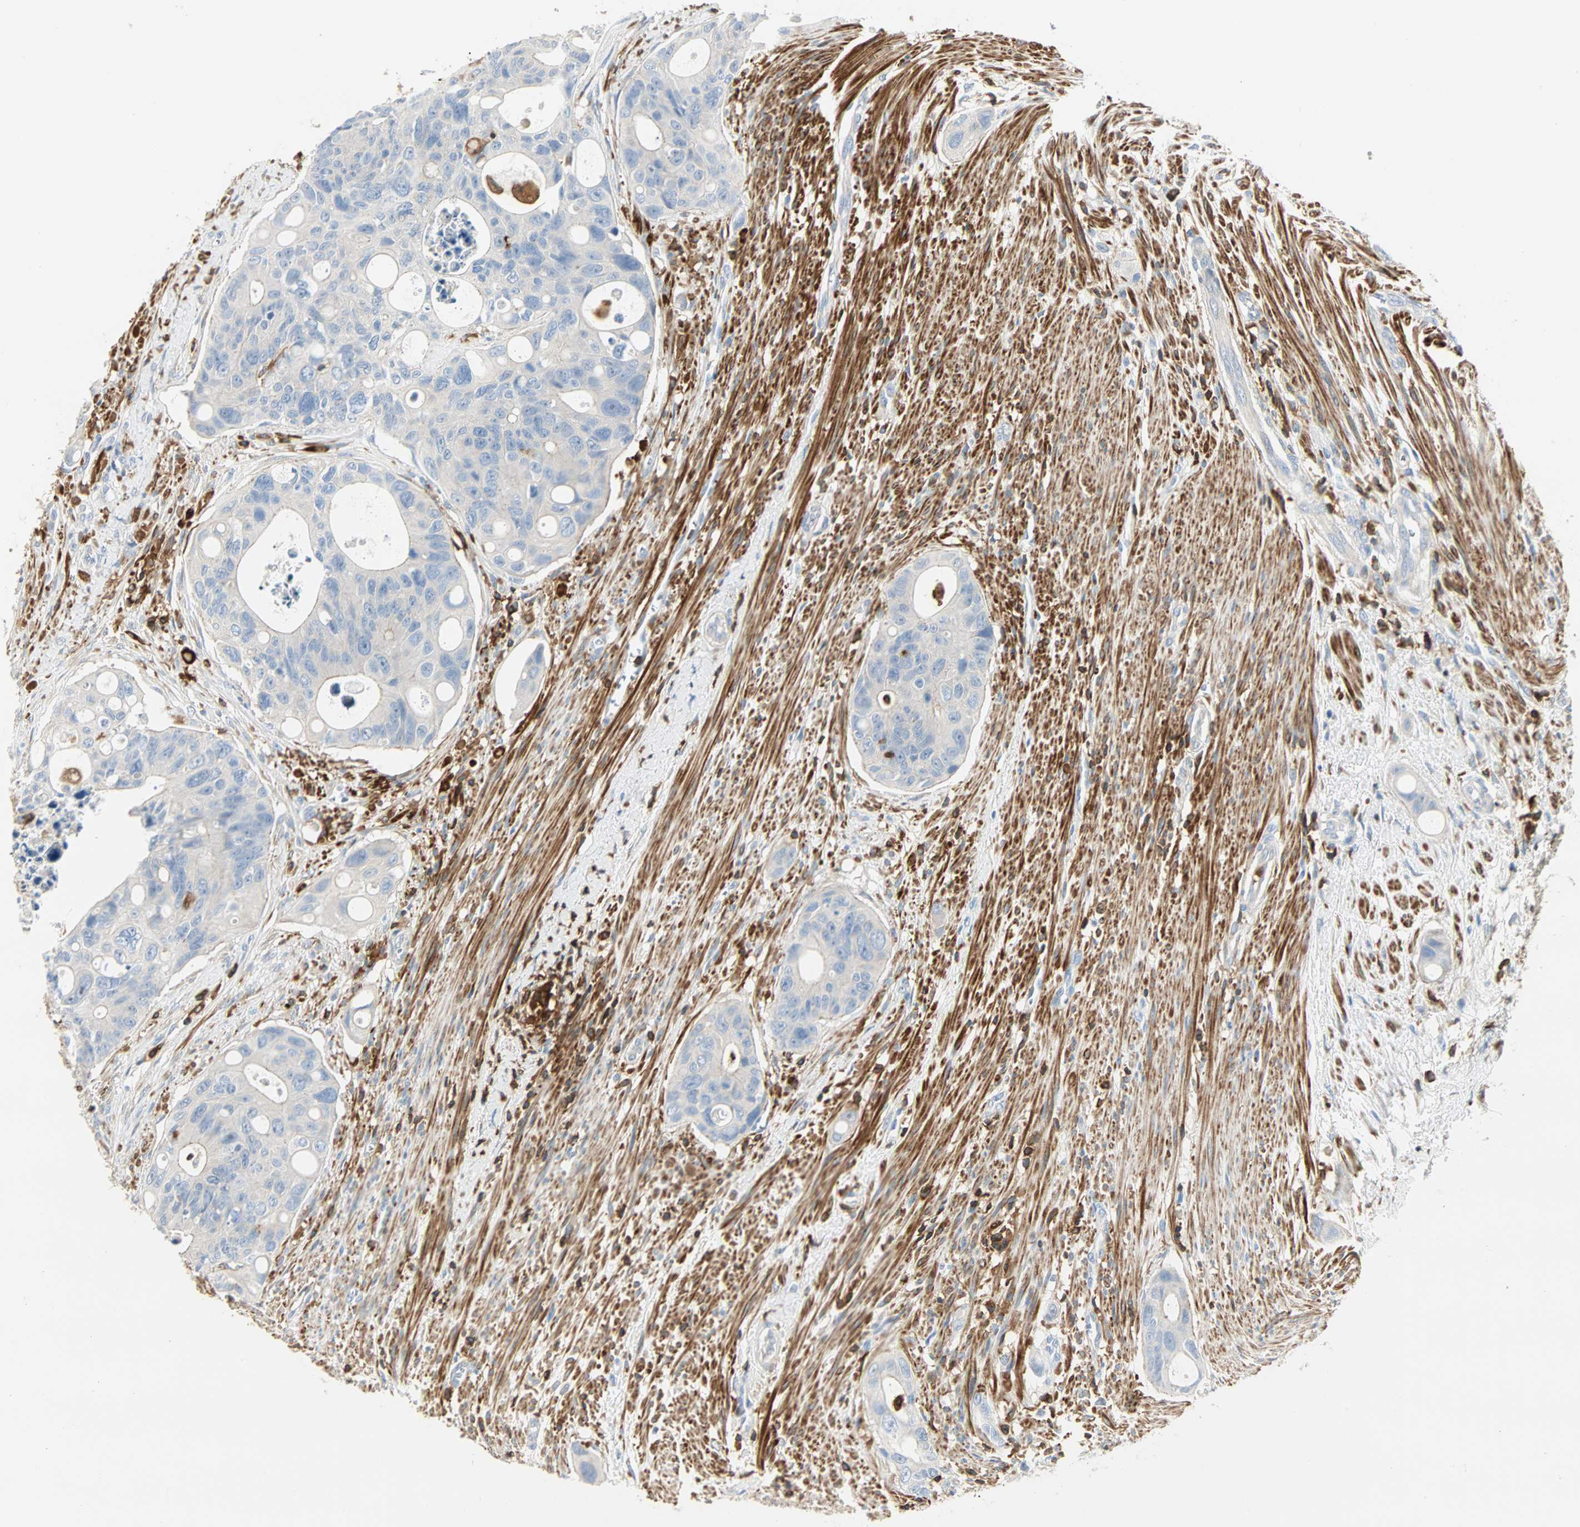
{"staining": {"intensity": "negative", "quantity": "none", "location": "none"}, "tissue": "colorectal cancer", "cell_type": "Tumor cells", "image_type": "cancer", "snomed": [{"axis": "morphology", "description": "Adenocarcinoma, NOS"}, {"axis": "topography", "description": "Colon"}], "caption": "Immunohistochemistry image of neoplastic tissue: adenocarcinoma (colorectal) stained with DAB (3,3'-diaminobenzidine) reveals no significant protein expression in tumor cells.", "gene": "FMNL1", "patient": {"sex": "female", "age": 57}}